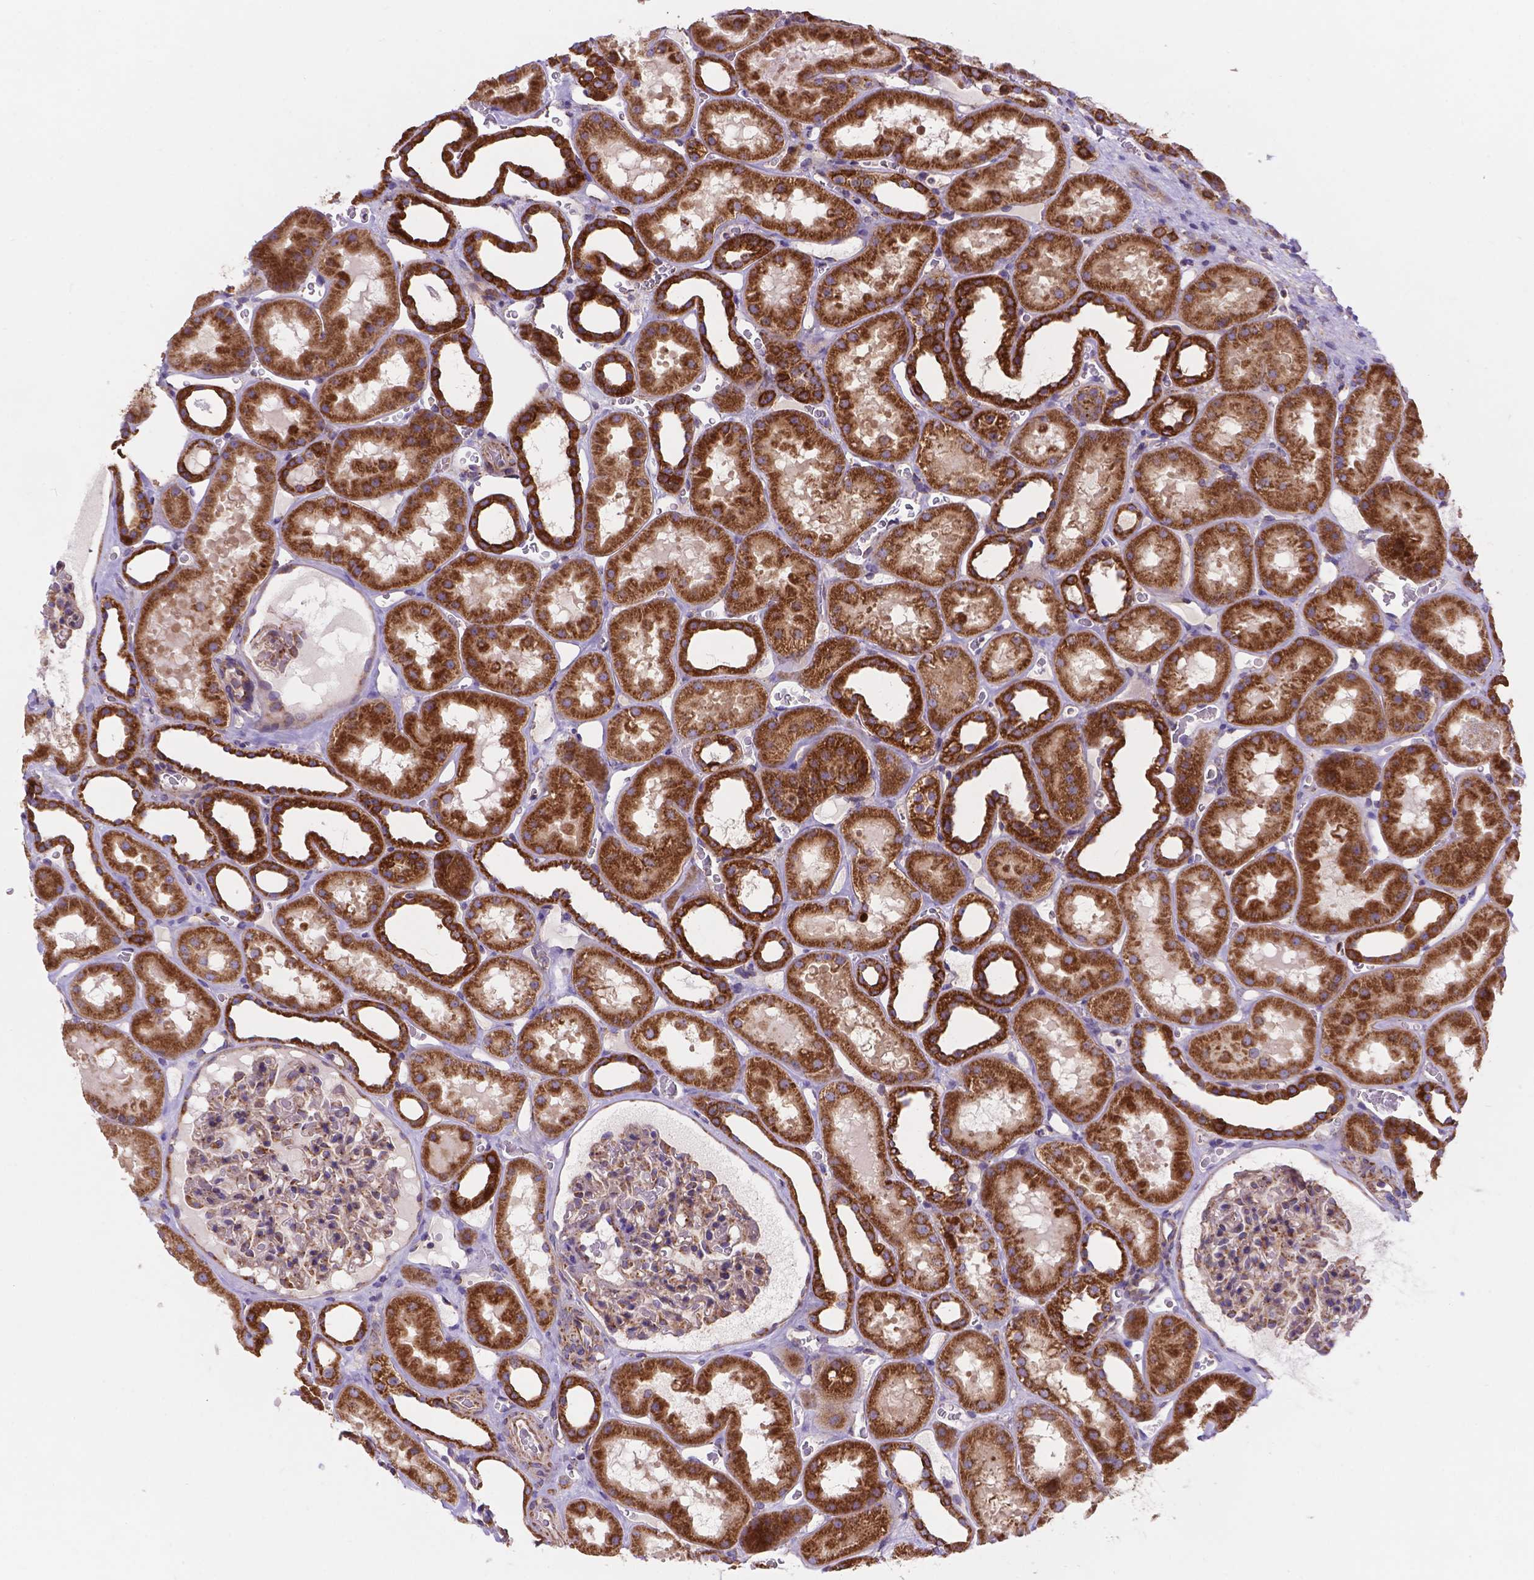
{"staining": {"intensity": "moderate", "quantity": "<25%", "location": "cytoplasmic/membranous"}, "tissue": "kidney", "cell_type": "Cells in glomeruli", "image_type": "normal", "snomed": [{"axis": "morphology", "description": "Normal tissue, NOS"}, {"axis": "topography", "description": "Kidney"}], "caption": "This photomicrograph exhibits immunohistochemistry (IHC) staining of benign kidney, with low moderate cytoplasmic/membranous staining in approximately <25% of cells in glomeruli.", "gene": "AK3", "patient": {"sex": "female", "age": 41}}